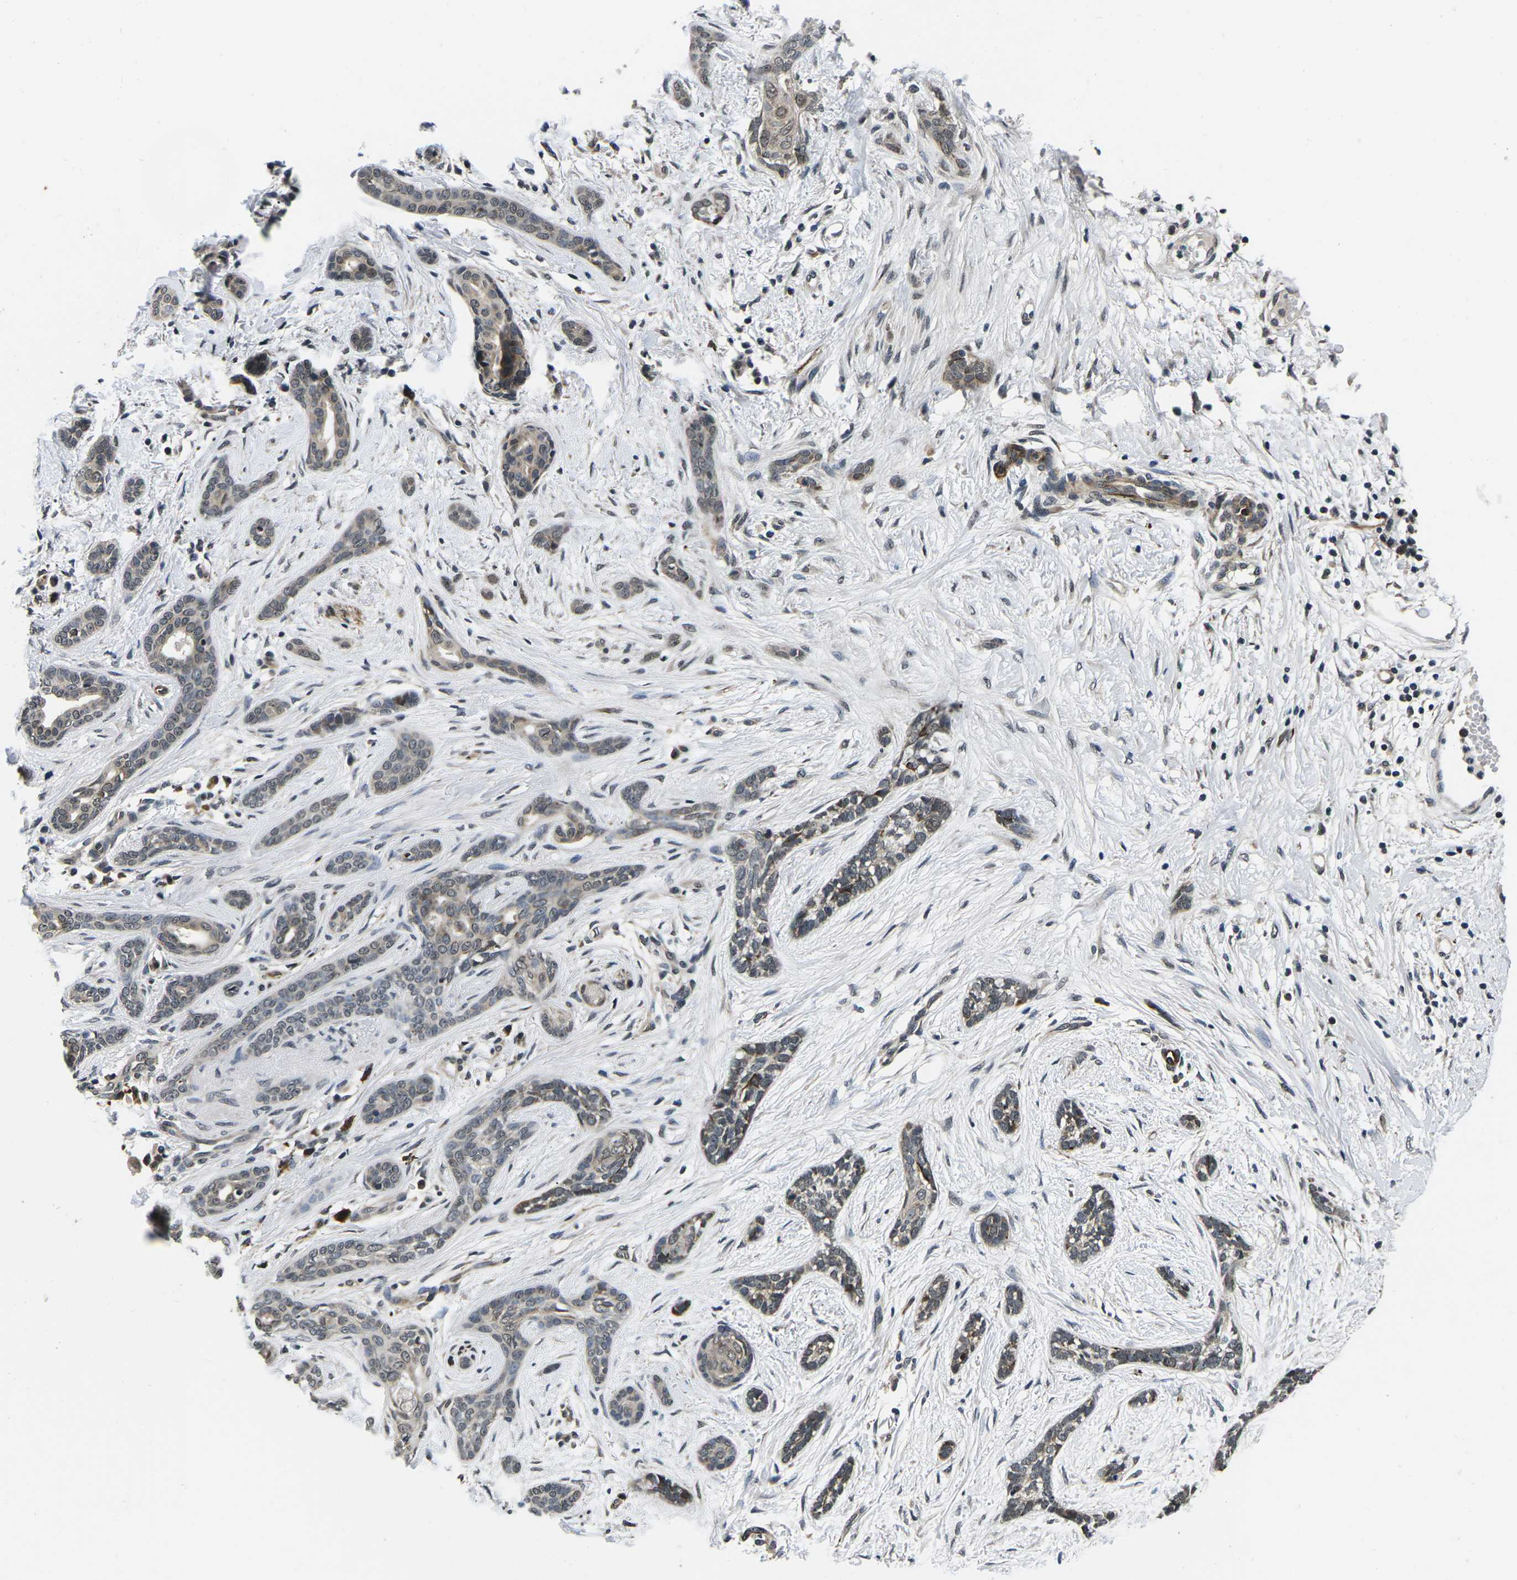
{"staining": {"intensity": "weak", "quantity": ">75%", "location": "cytoplasmic/membranous"}, "tissue": "skin cancer", "cell_type": "Tumor cells", "image_type": "cancer", "snomed": [{"axis": "morphology", "description": "Basal cell carcinoma"}, {"axis": "morphology", "description": "Adnexal tumor, benign"}, {"axis": "topography", "description": "Skin"}], "caption": "Protein staining demonstrates weak cytoplasmic/membranous expression in about >75% of tumor cells in benign adnexal tumor (skin).", "gene": "CCNE1", "patient": {"sex": "female", "age": 42}}